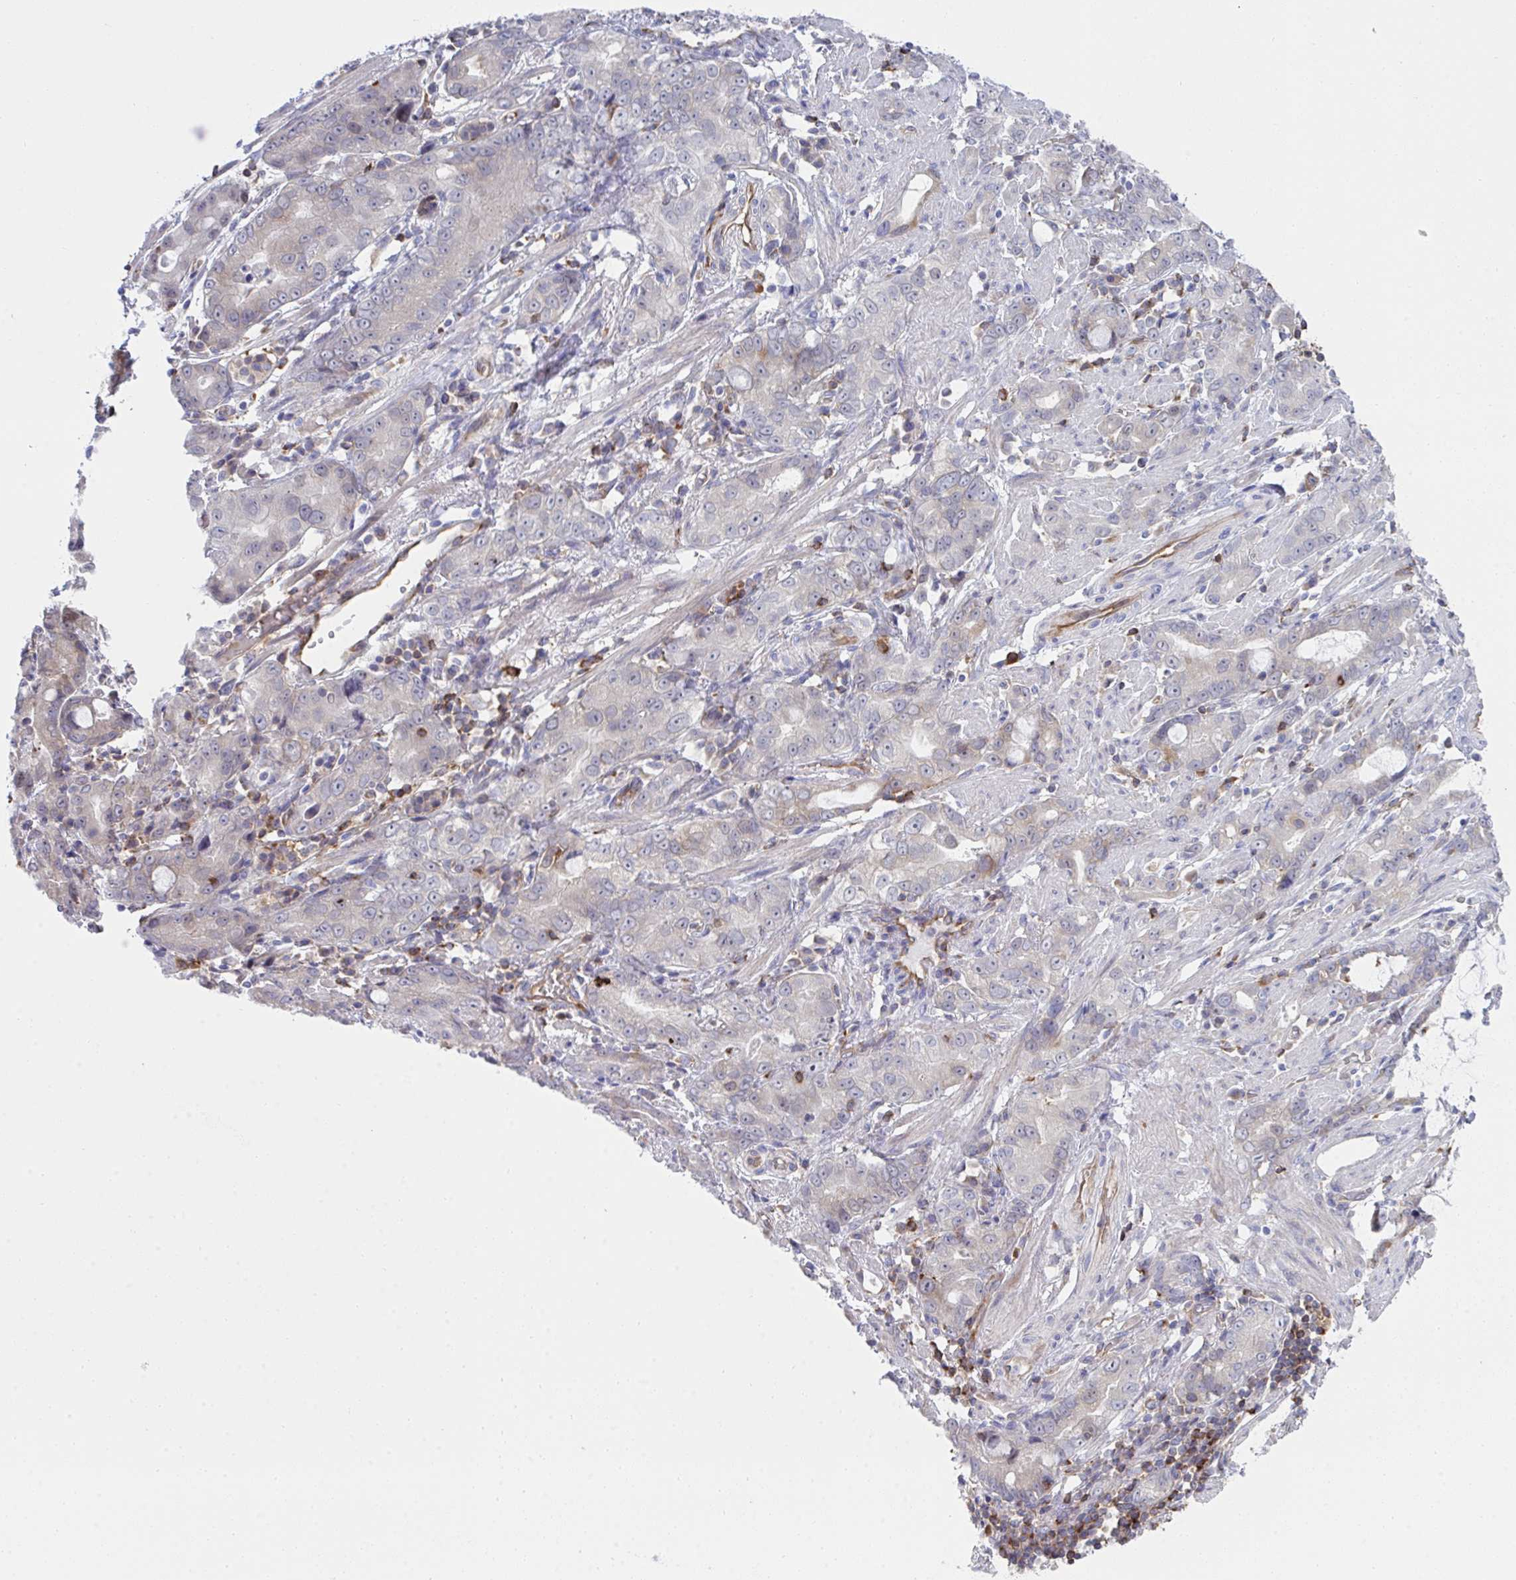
{"staining": {"intensity": "weak", "quantity": "<25%", "location": "cytoplasmic/membranous"}, "tissue": "stomach cancer", "cell_type": "Tumor cells", "image_type": "cancer", "snomed": [{"axis": "morphology", "description": "Adenocarcinoma, NOS"}, {"axis": "topography", "description": "Stomach"}], "caption": "Stomach adenocarcinoma was stained to show a protein in brown. There is no significant staining in tumor cells.", "gene": "WNK1", "patient": {"sex": "male", "age": 55}}